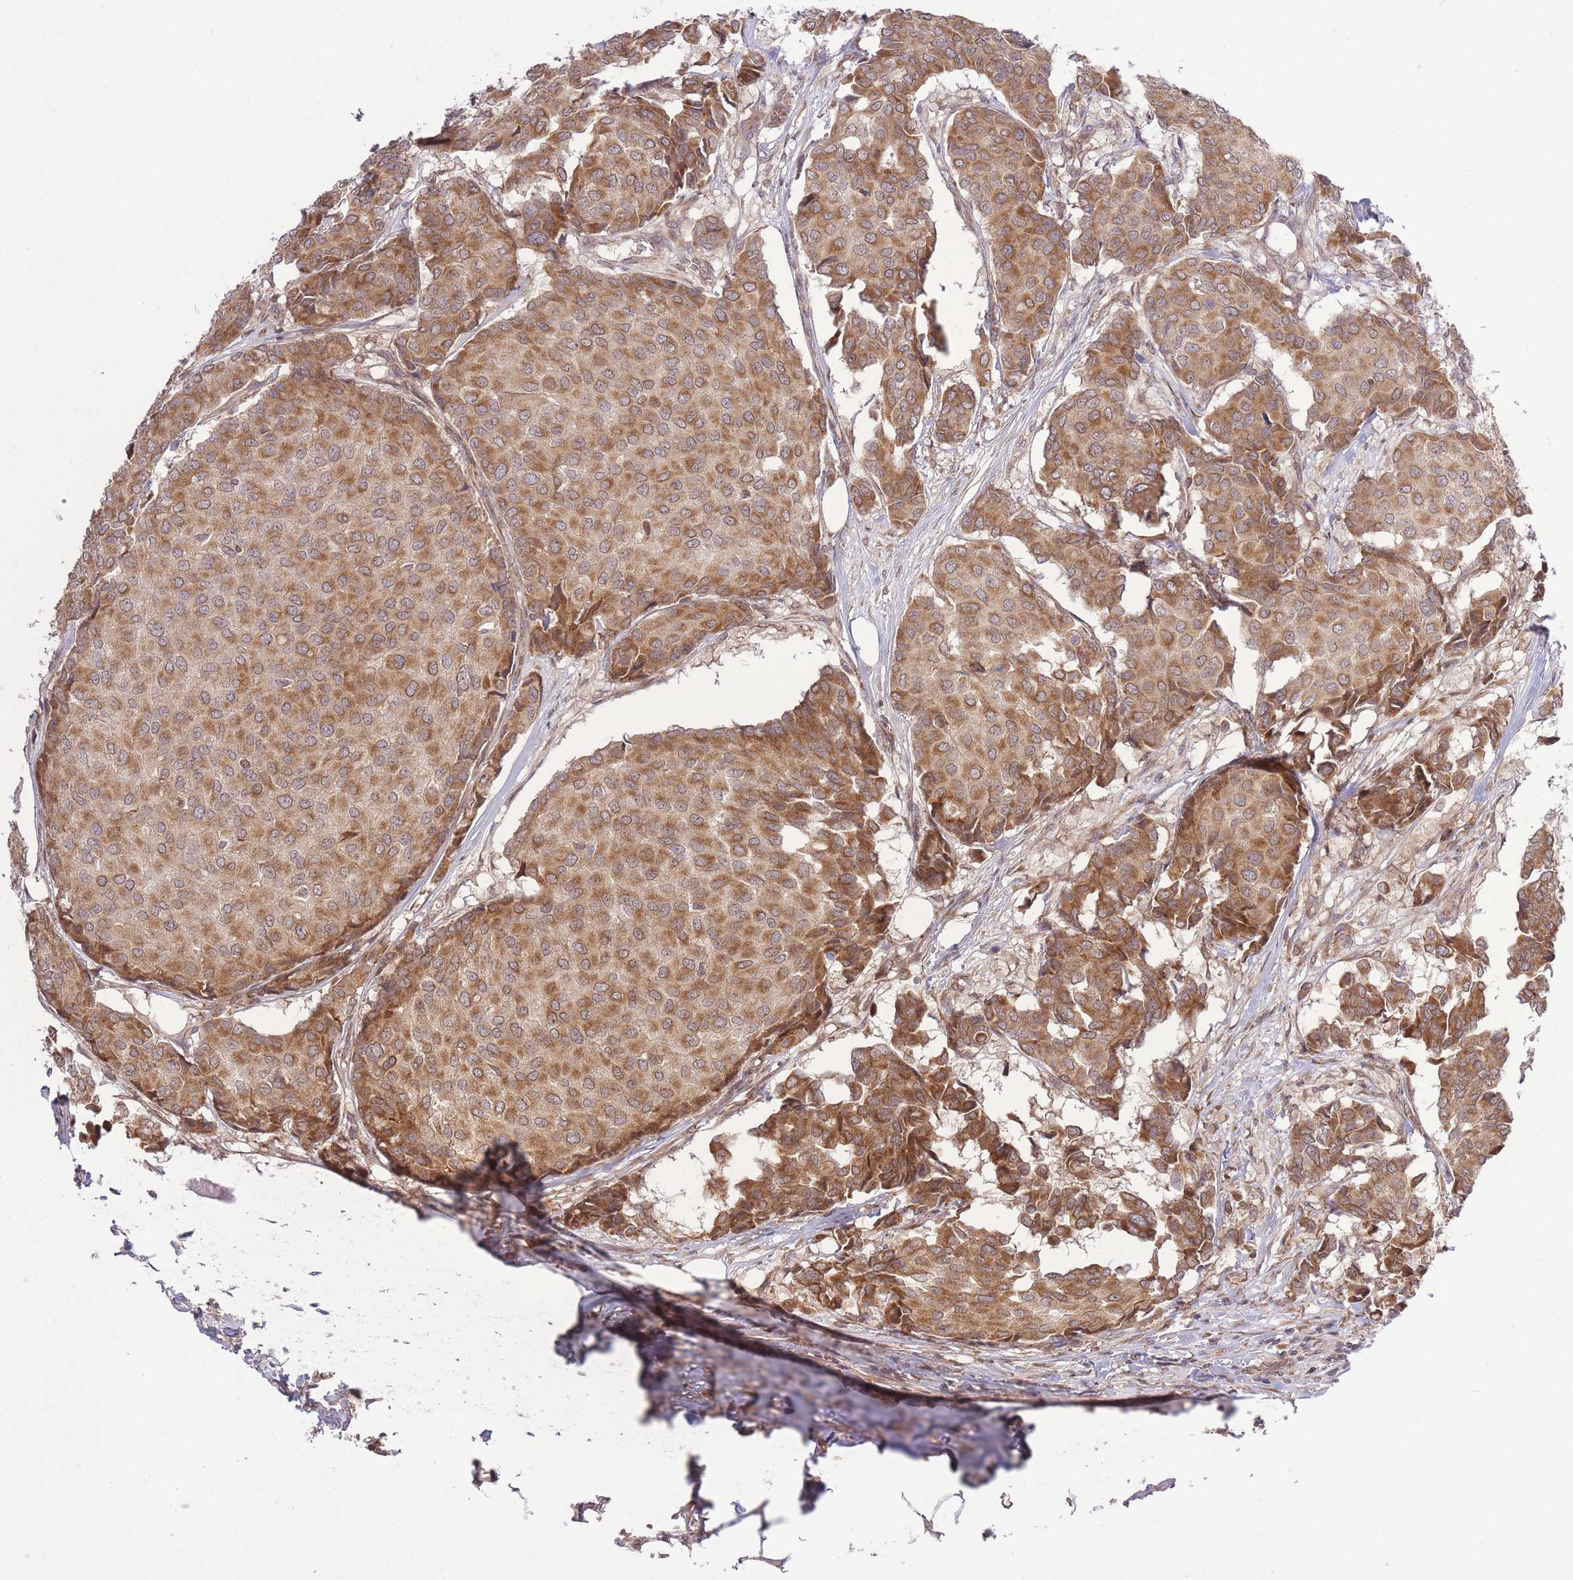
{"staining": {"intensity": "moderate", "quantity": ">75%", "location": "cytoplasmic/membranous"}, "tissue": "breast cancer", "cell_type": "Tumor cells", "image_type": "cancer", "snomed": [{"axis": "morphology", "description": "Duct carcinoma"}, {"axis": "topography", "description": "Breast"}], "caption": "Immunohistochemistry histopathology image of human breast infiltrating ductal carcinoma stained for a protein (brown), which shows medium levels of moderate cytoplasmic/membranous positivity in approximately >75% of tumor cells.", "gene": "ZNF391", "patient": {"sex": "female", "age": 75}}